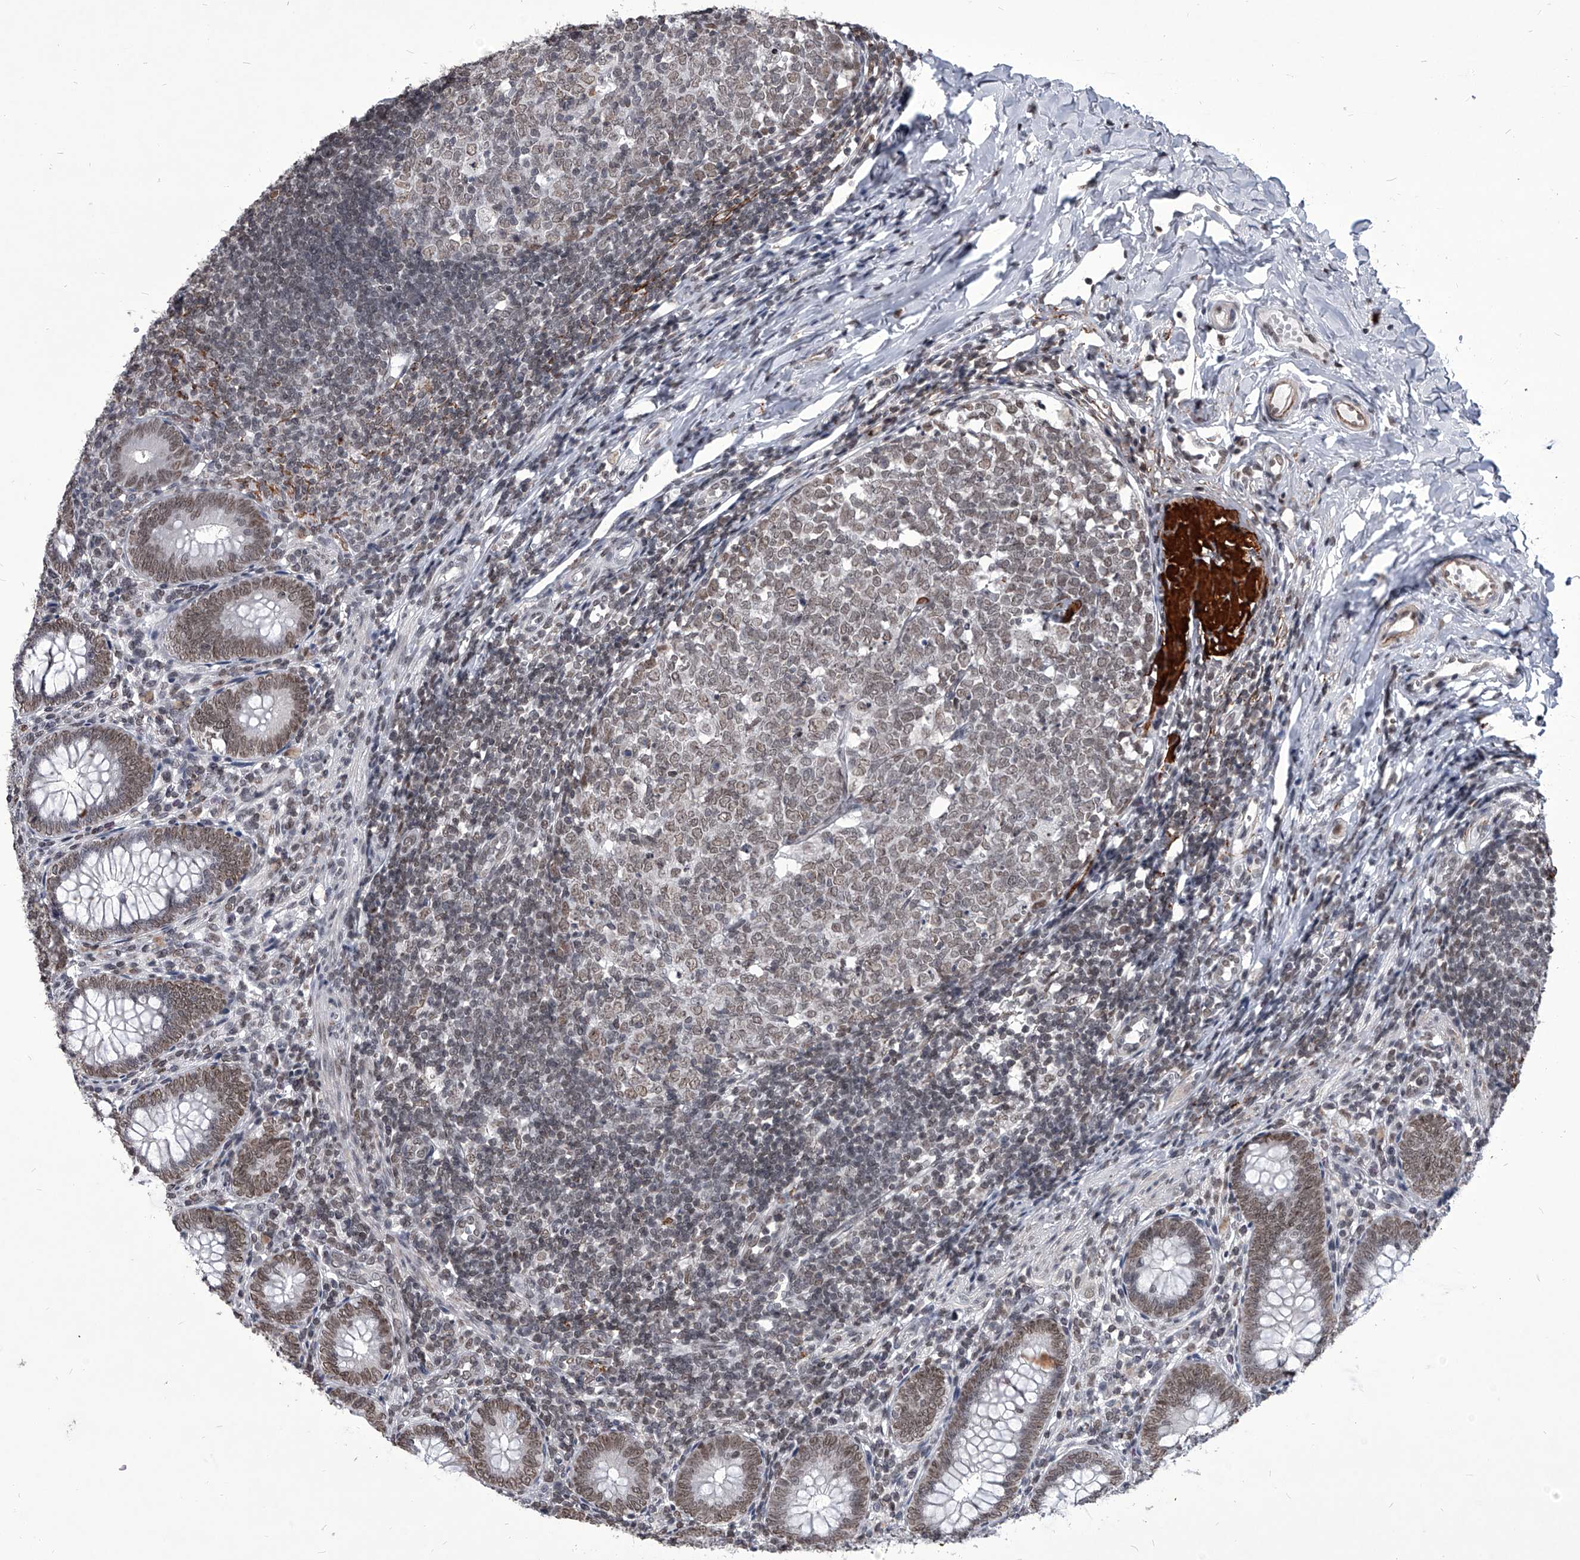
{"staining": {"intensity": "moderate", "quantity": ">75%", "location": "nuclear"}, "tissue": "appendix", "cell_type": "Glandular cells", "image_type": "normal", "snomed": [{"axis": "morphology", "description": "Normal tissue, NOS"}, {"axis": "topography", "description": "Appendix"}], "caption": "An image of human appendix stained for a protein shows moderate nuclear brown staining in glandular cells.", "gene": "PPIL4", "patient": {"sex": "male", "age": 14}}